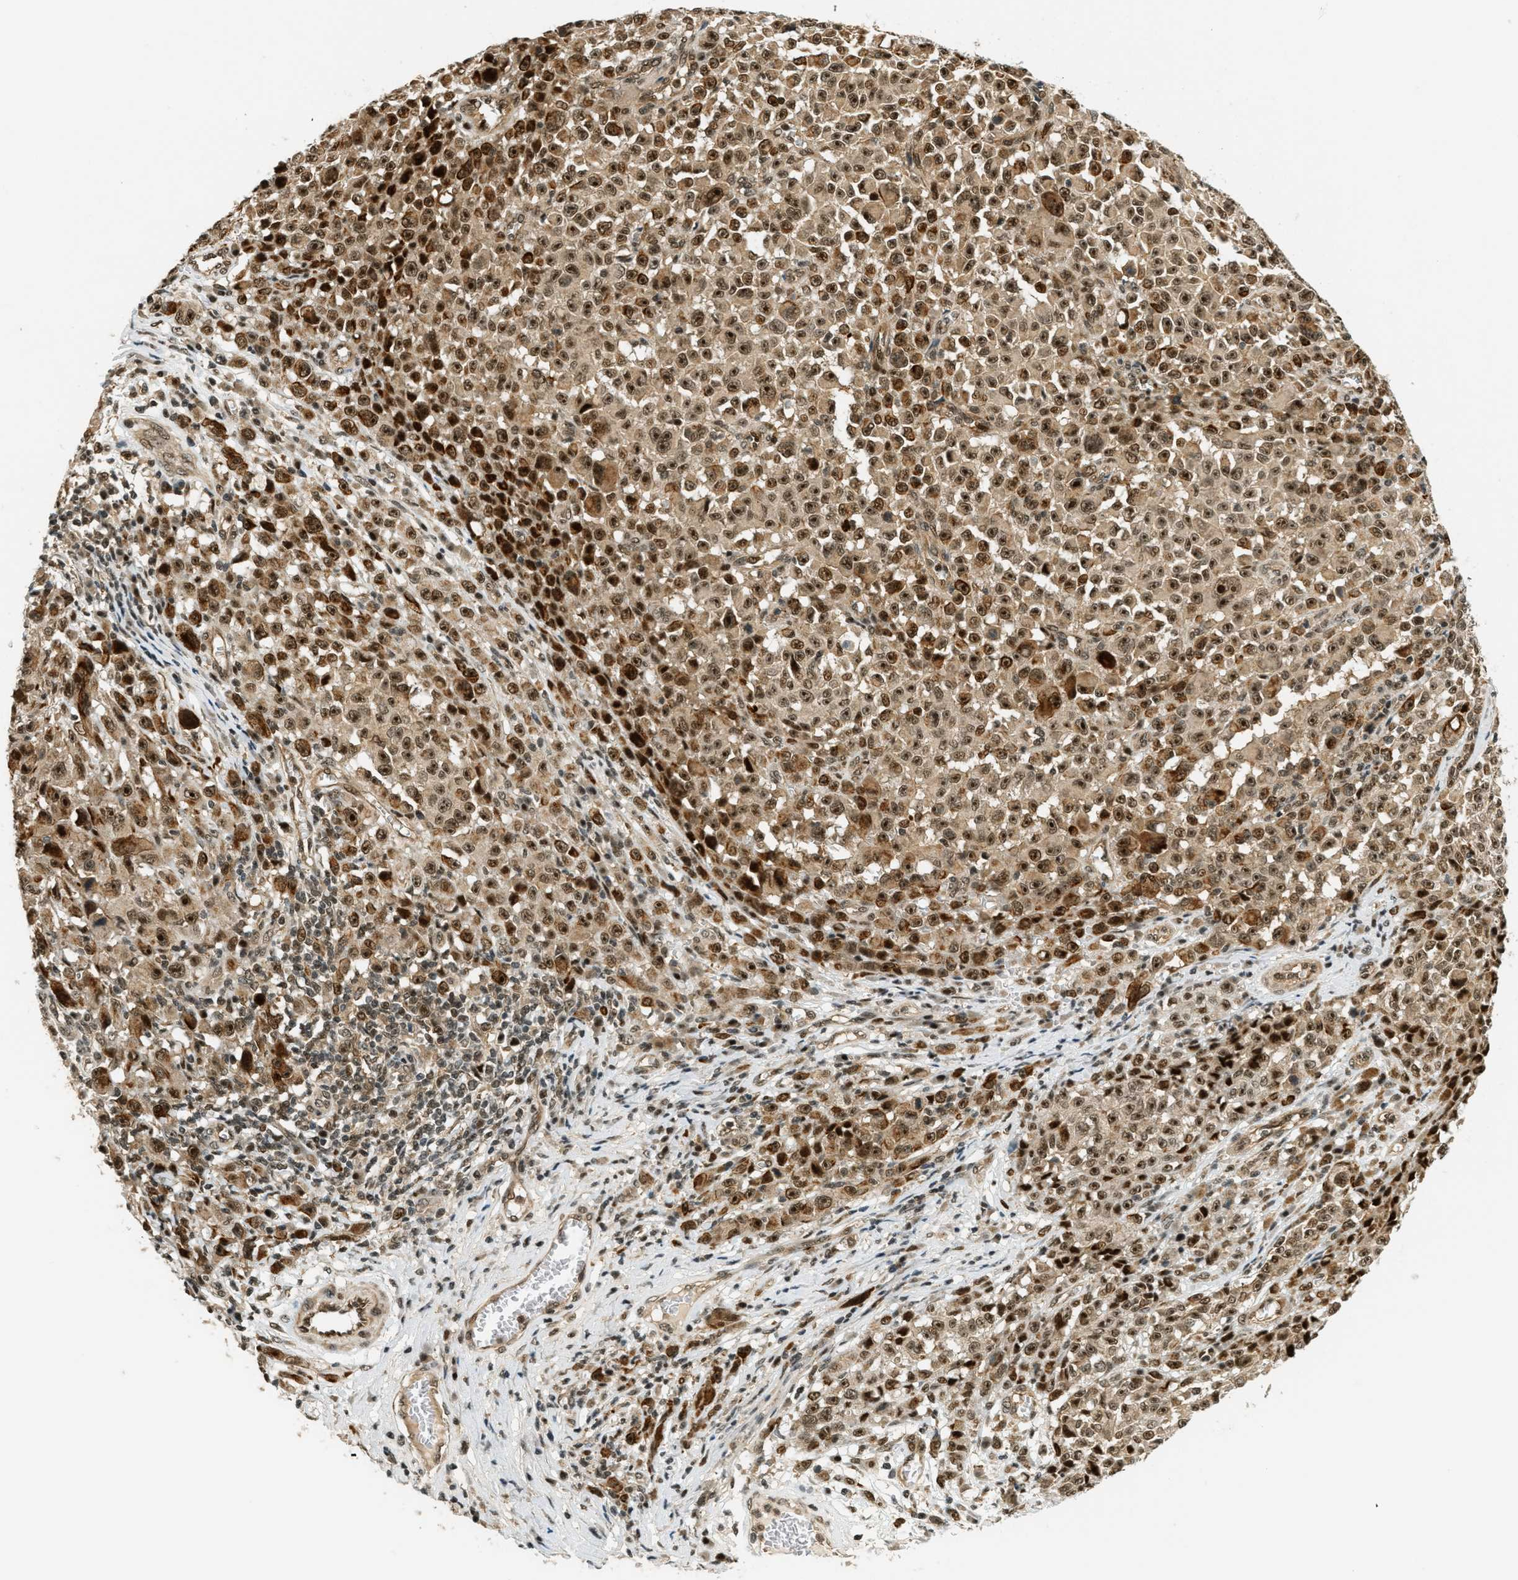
{"staining": {"intensity": "strong", "quantity": ">75%", "location": "cytoplasmic/membranous,nuclear"}, "tissue": "melanoma", "cell_type": "Tumor cells", "image_type": "cancer", "snomed": [{"axis": "morphology", "description": "Malignant melanoma, NOS"}, {"axis": "topography", "description": "Skin"}], "caption": "This image reveals IHC staining of human melanoma, with high strong cytoplasmic/membranous and nuclear positivity in about >75% of tumor cells.", "gene": "FOXM1", "patient": {"sex": "female", "age": 82}}